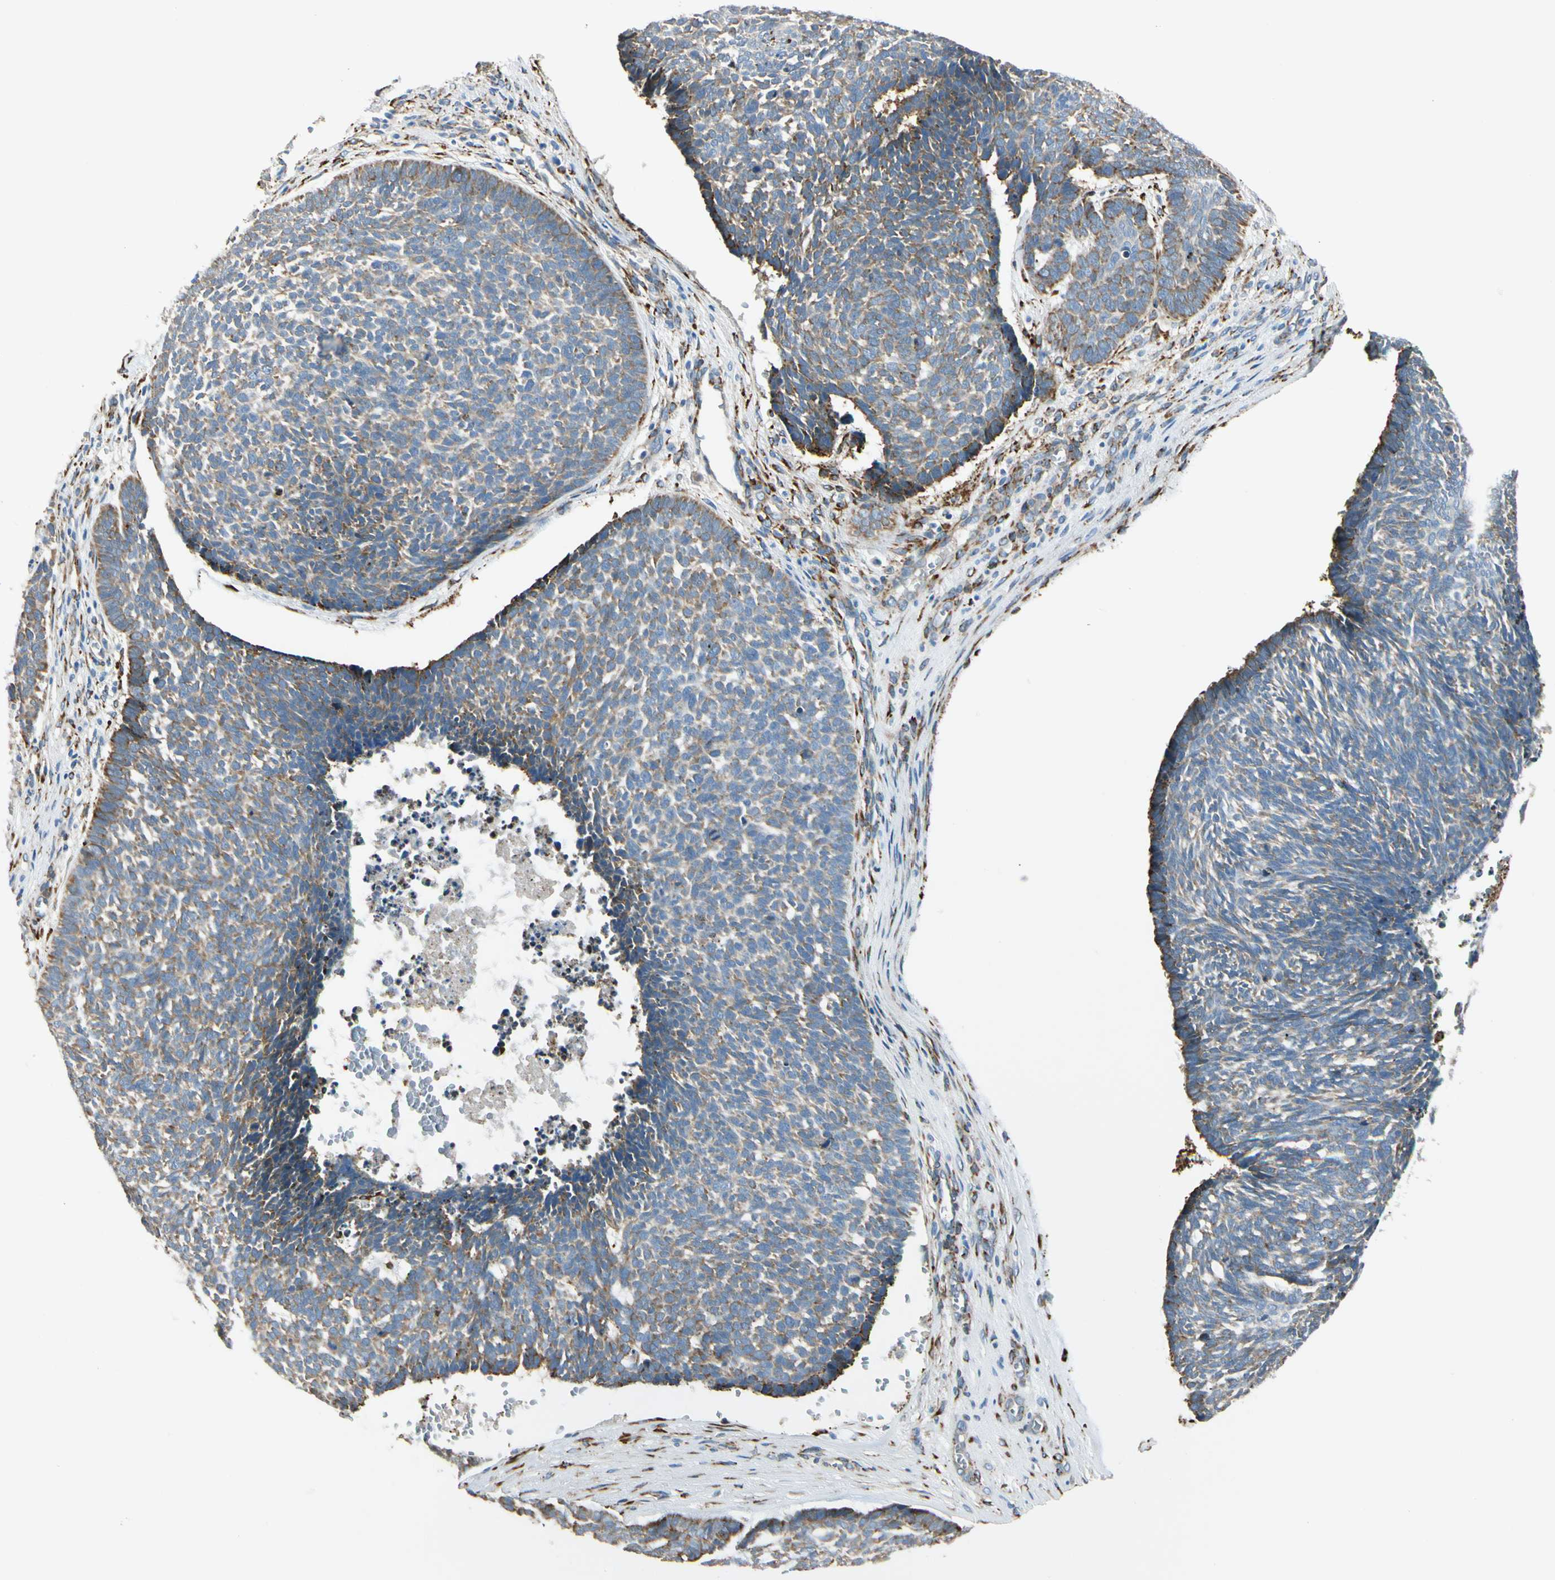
{"staining": {"intensity": "weak", "quantity": ">75%", "location": "cytoplasmic/membranous"}, "tissue": "skin cancer", "cell_type": "Tumor cells", "image_type": "cancer", "snomed": [{"axis": "morphology", "description": "Basal cell carcinoma"}, {"axis": "topography", "description": "Skin"}], "caption": "Protein staining of basal cell carcinoma (skin) tissue exhibits weak cytoplasmic/membranous staining in about >75% of tumor cells.", "gene": "FKBP7", "patient": {"sex": "male", "age": 84}}